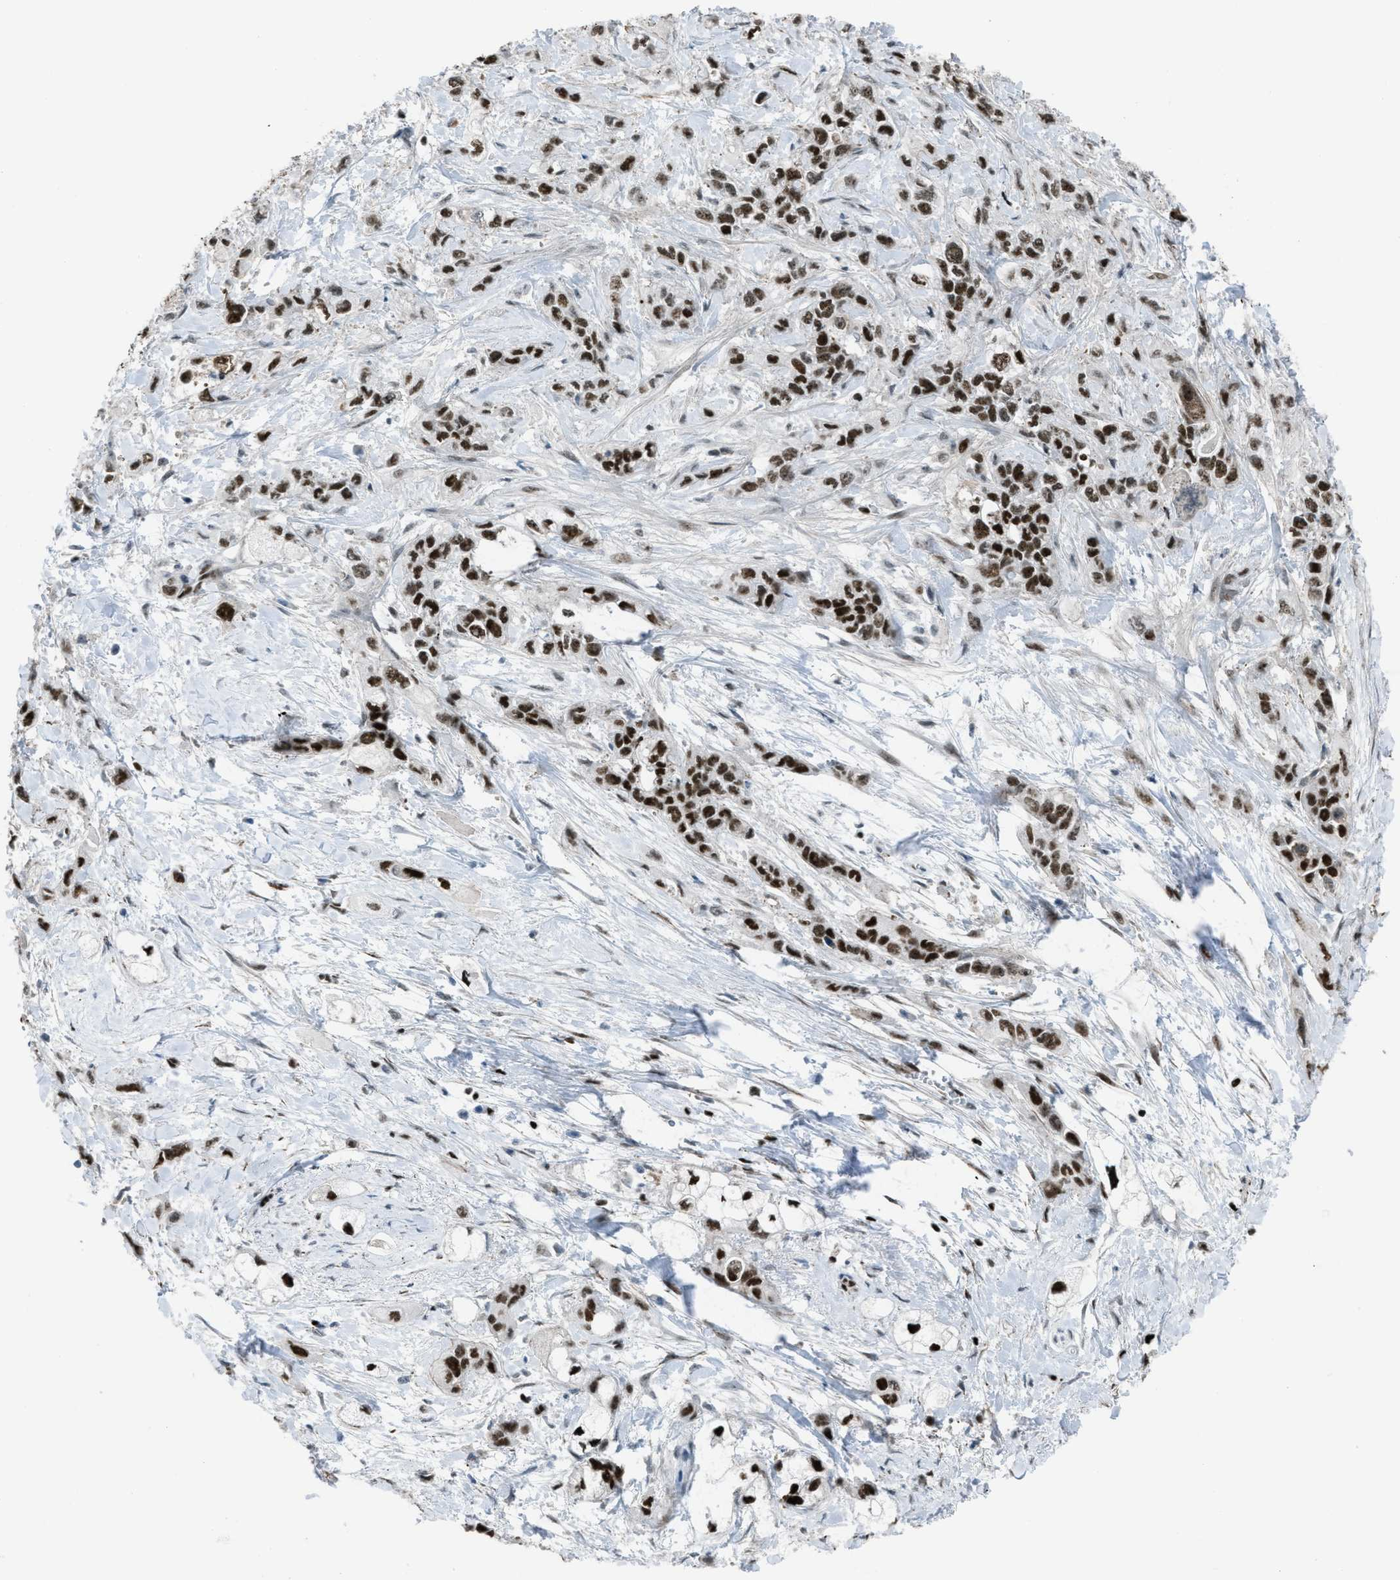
{"staining": {"intensity": "strong", "quantity": ">75%", "location": "nuclear"}, "tissue": "pancreatic cancer", "cell_type": "Tumor cells", "image_type": "cancer", "snomed": [{"axis": "morphology", "description": "Adenocarcinoma, NOS"}, {"axis": "topography", "description": "Pancreas"}], "caption": "This image demonstrates IHC staining of human pancreatic cancer (adenocarcinoma), with high strong nuclear staining in approximately >75% of tumor cells.", "gene": "SLFN5", "patient": {"sex": "male", "age": 74}}